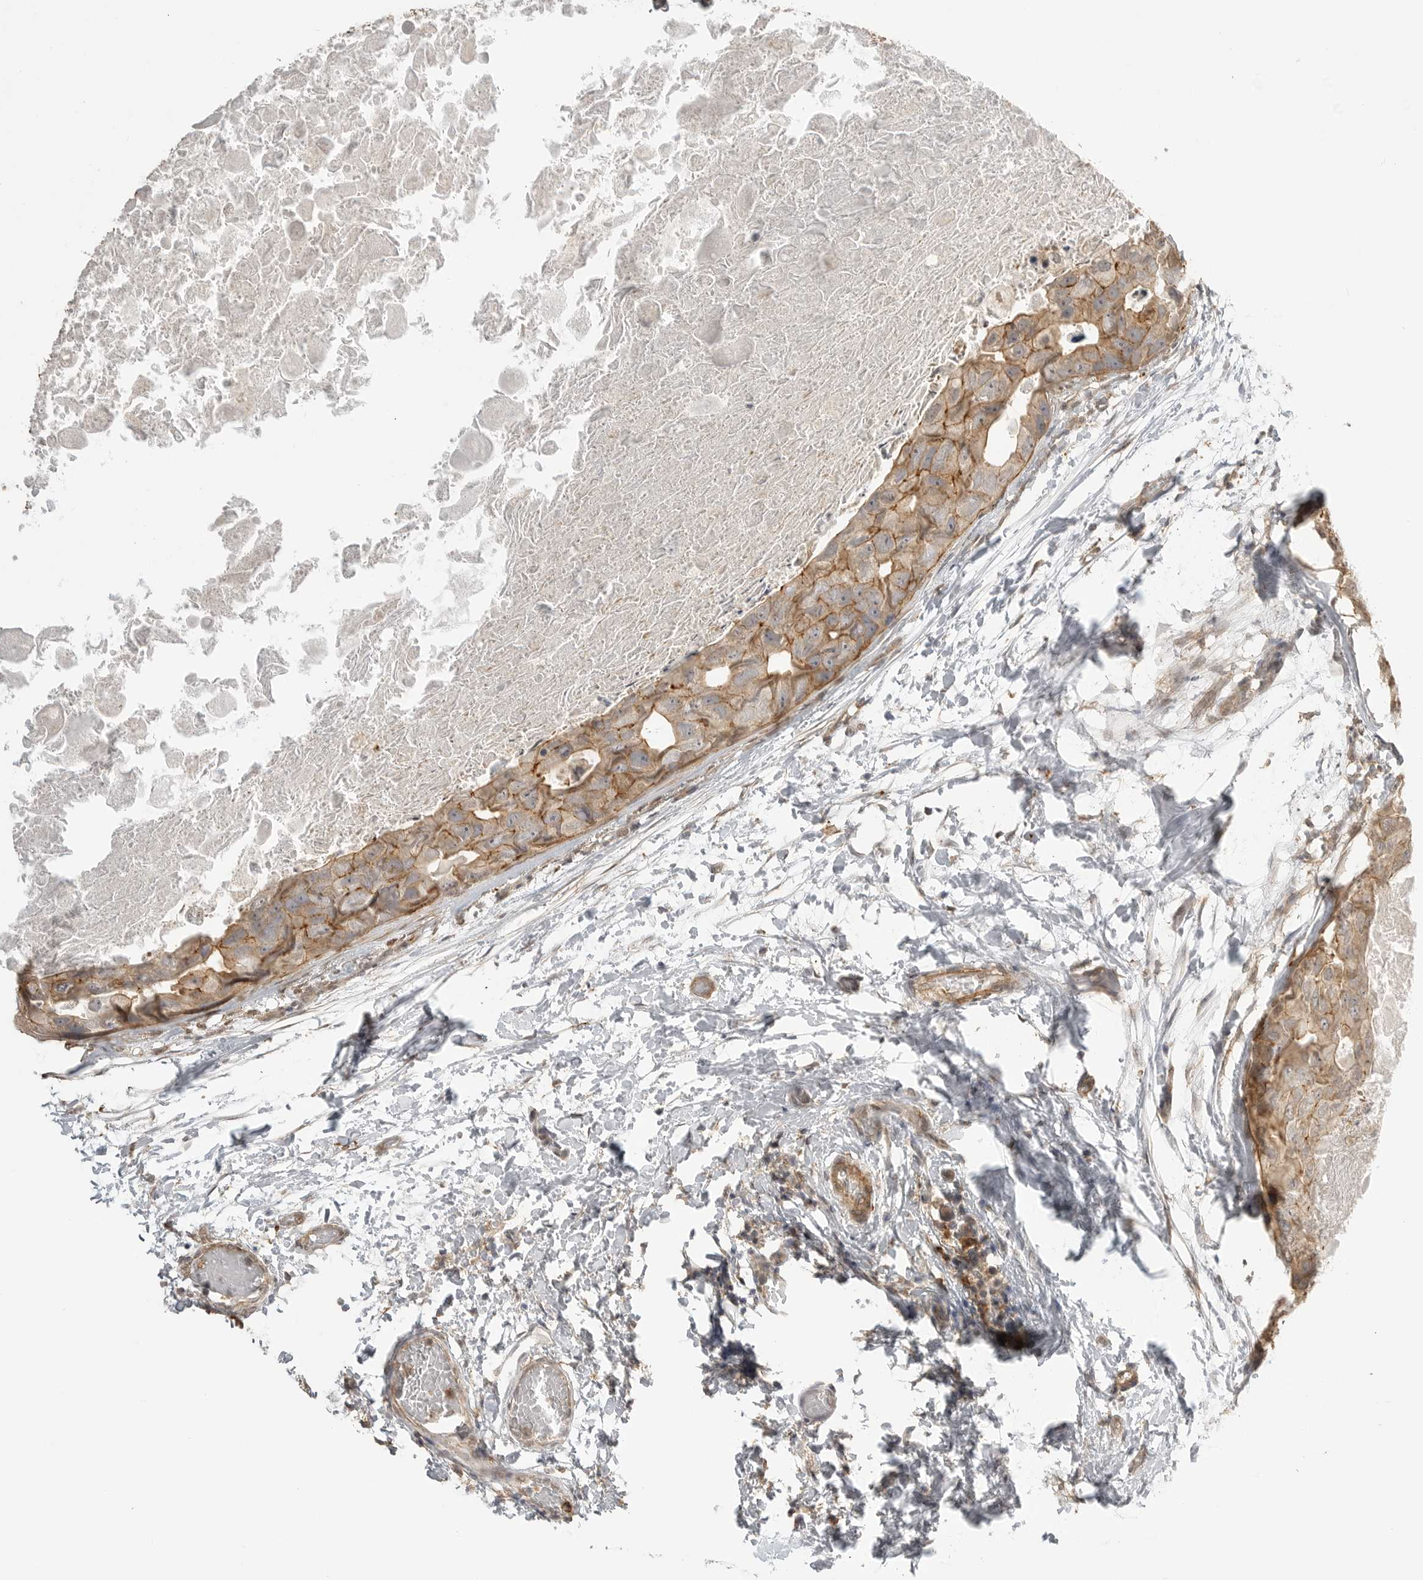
{"staining": {"intensity": "moderate", "quantity": ">75%", "location": "cytoplasmic/membranous"}, "tissue": "breast cancer", "cell_type": "Tumor cells", "image_type": "cancer", "snomed": [{"axis": "morphology", "description": "Duct carcinoma"}, {"axis": "topography", "description": "Breast"}], "caption": "DAB (3,3'-diaminobenzidine) immunohistochemical staining of breast cancer (invasive ductal carcinoma) displays moderate cytoplasmic/membranous protein expression in approximately >75% of tumor cells.", "gene": "GPC2", "patient": {"sex": "female", "age": 62}}